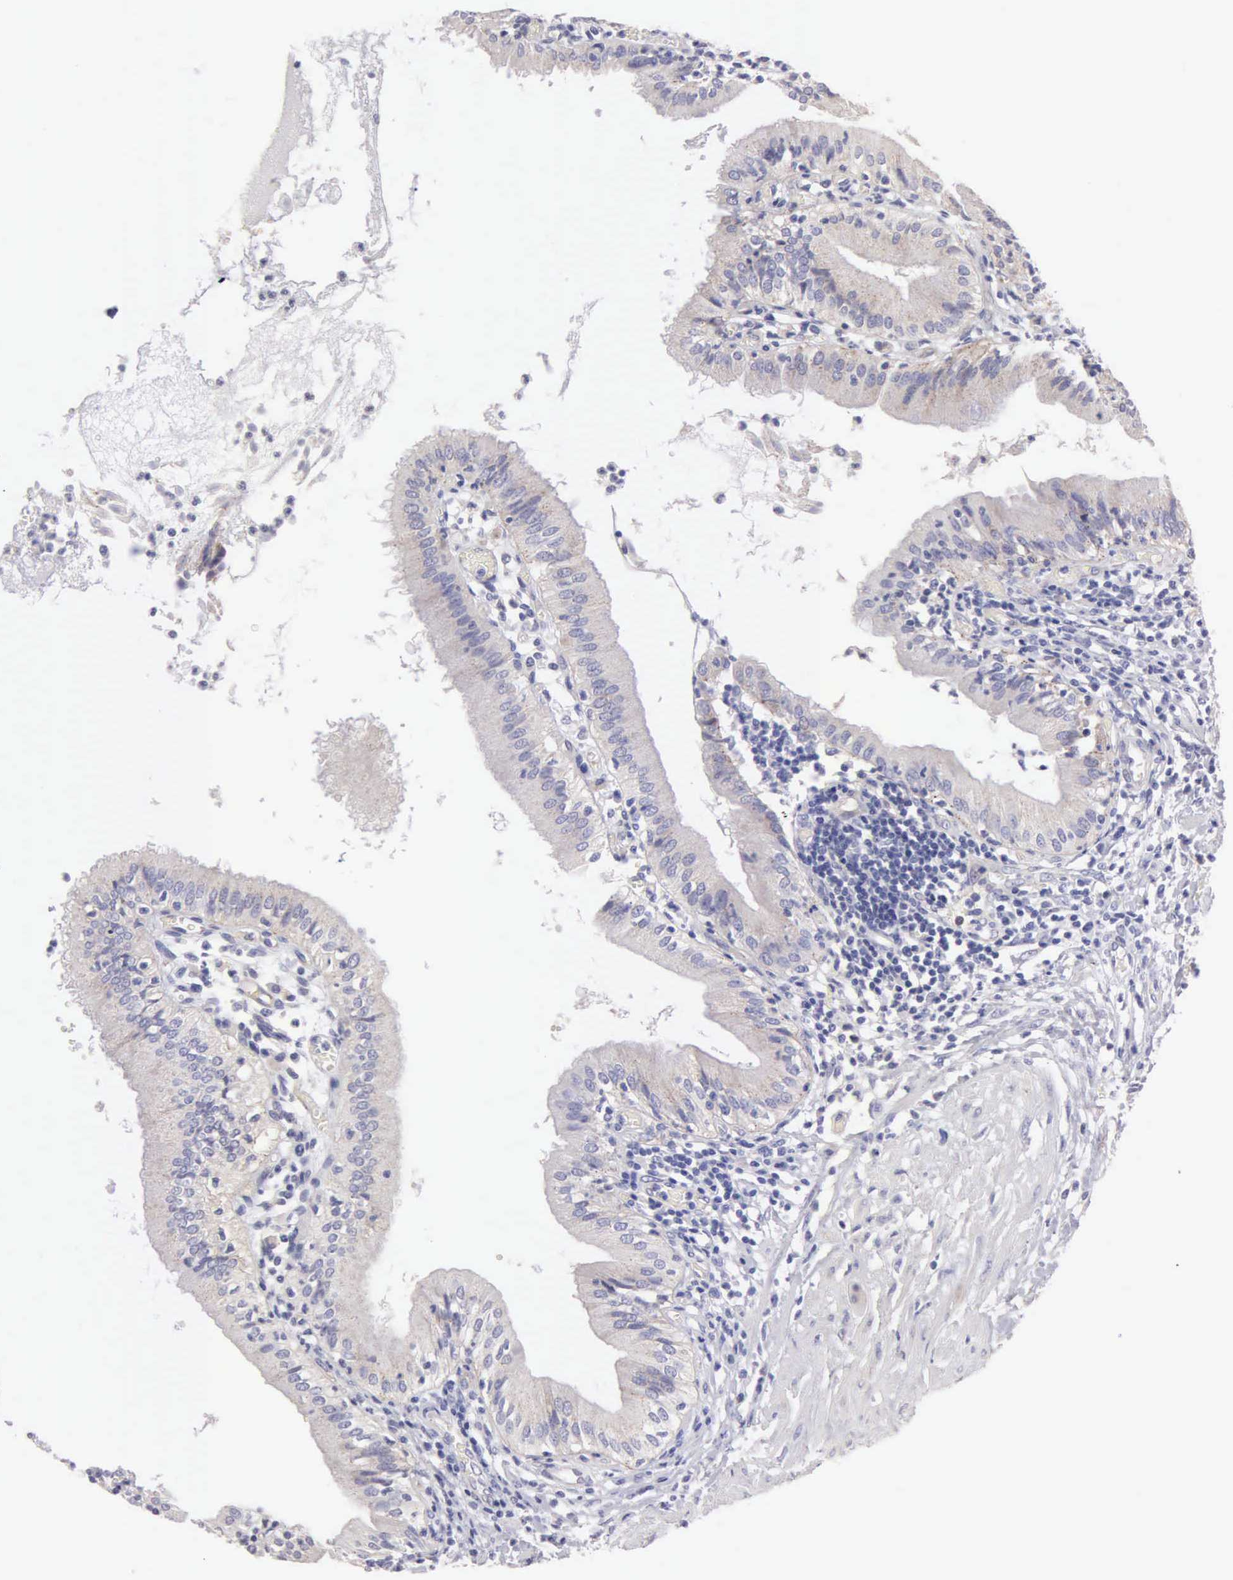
{"staining": {"intensity": "weak", "quantity": "25%-75%", "location": "cytoplasmic/membranous"}, "tissue": "gallbladder", "cell_type": "Glandular cells", "image_type": "normal", "snomed": [{"axis": "morphology", "description": "Normal tissue, NOS"}, {"axis": "topography", "description": "Gallbladder"}], "caption": "Protein analysis of normal gallbladder shows weak cytoplasmic/membranous positivity in approximately 25%-75% of glandular cells.", "gene": "APP", "patient": {"sex": "male", "age": 58}}